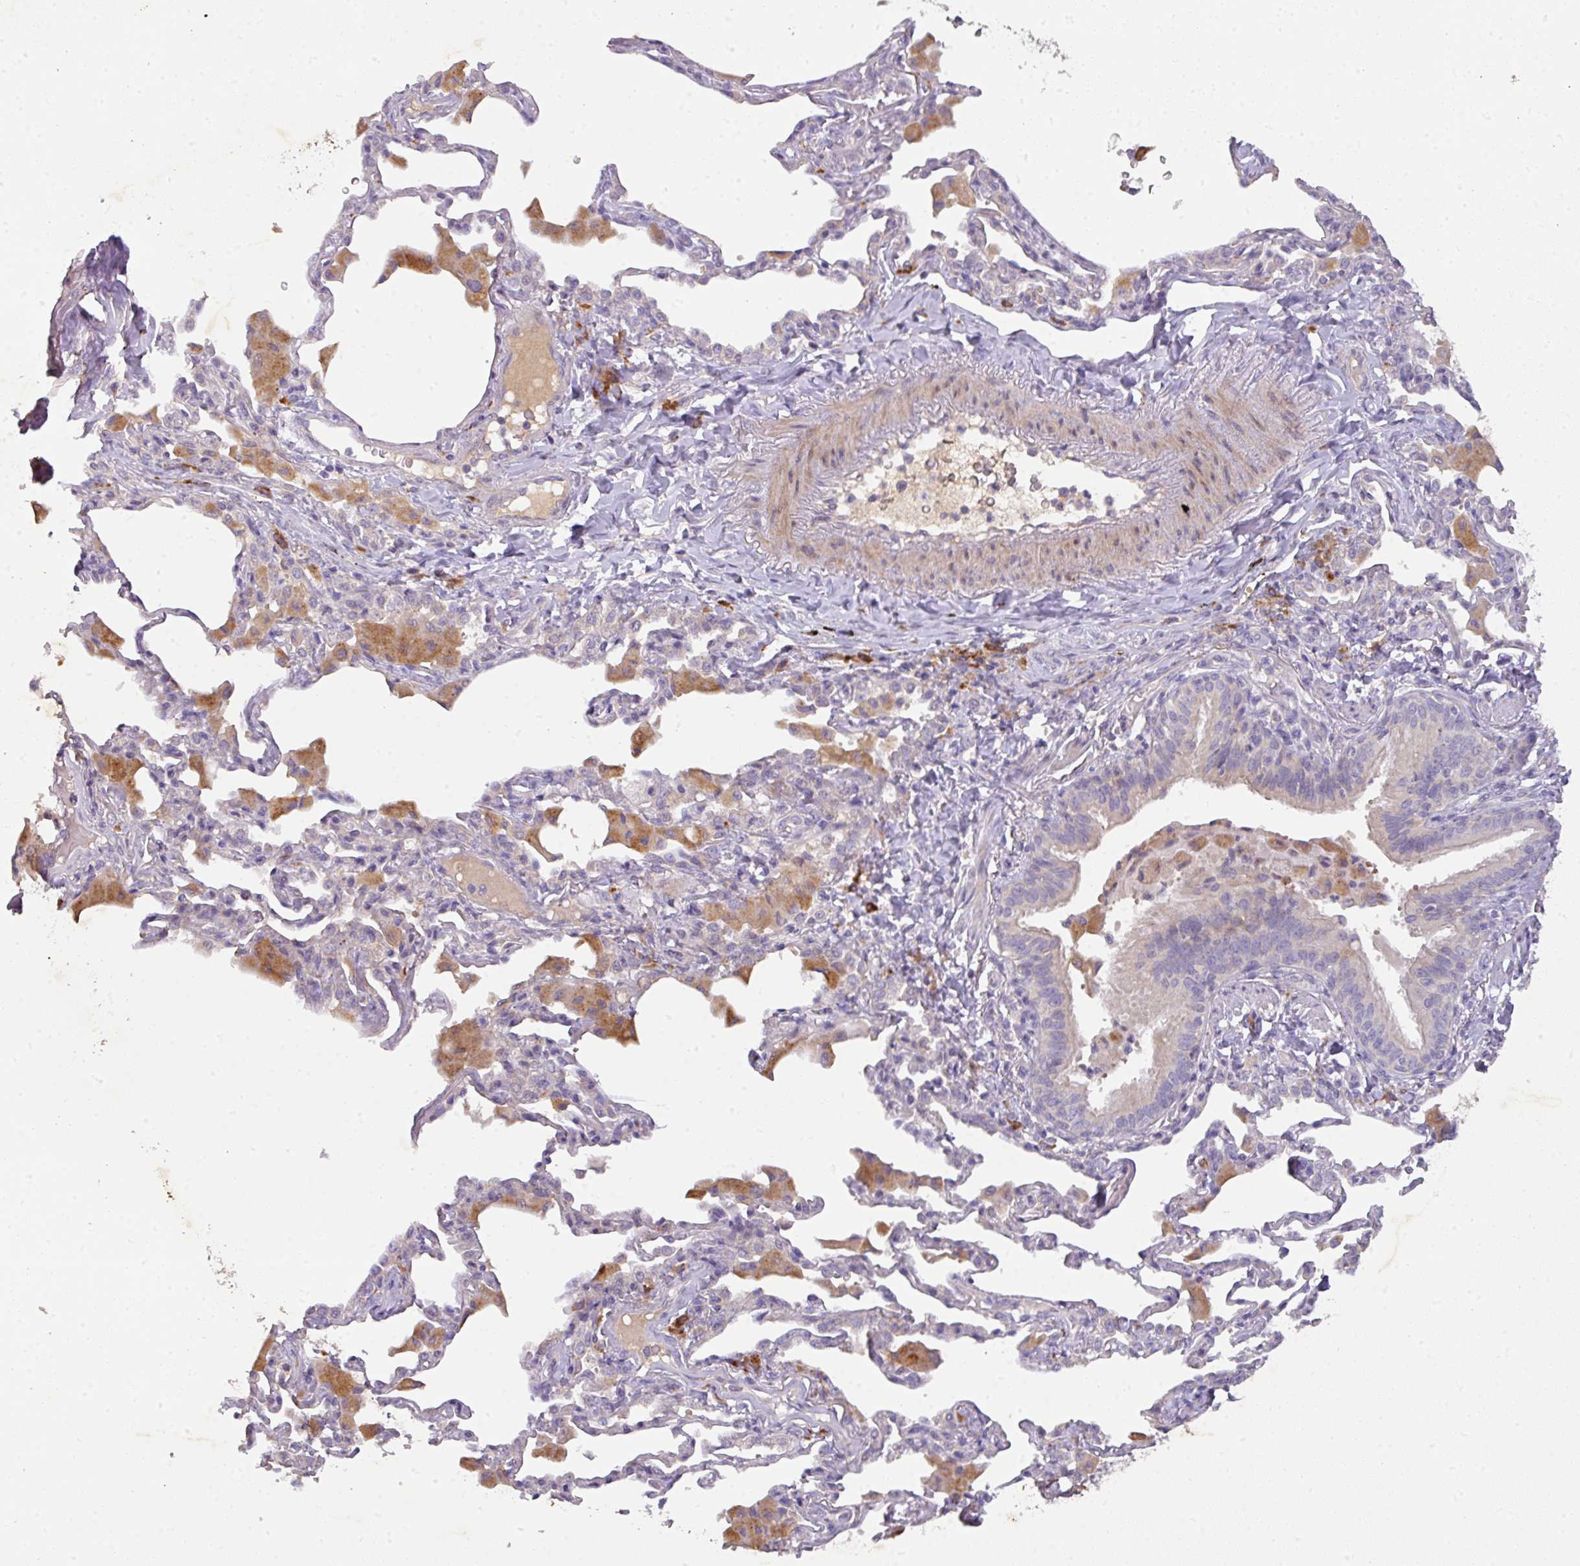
{"staining": {"intensity": "moderate", "quantity": "<25%", "location": "cytoplasmic/membranous"}, "tissue": "bronchus", "cell_type": "Respiratory epithelial cells", "image_type": "normal", "snomed": [{"axis": "morphology", "description": "Normal tissue, NOS"}, {"axis": "morphology", "description": "Inflammation, NOS"}, {"axis": "topography", "description": "Bronchus"}, {"axis": "topography", "description": "Lung"}], "caption": "Immunohistochemistry (DAB (3,3'-diaminobenzidine)) staining of unremarkable bronchus exhibits moderate cytoplasmic/membranous protein expression in about <25% of respiratory epithelial cells. Immunohistochemistry stains the protein of interest in brown and the nuclei are stained blue.", "gene": "ZNF266", "patient": {"sex": "female", "age": 46}}